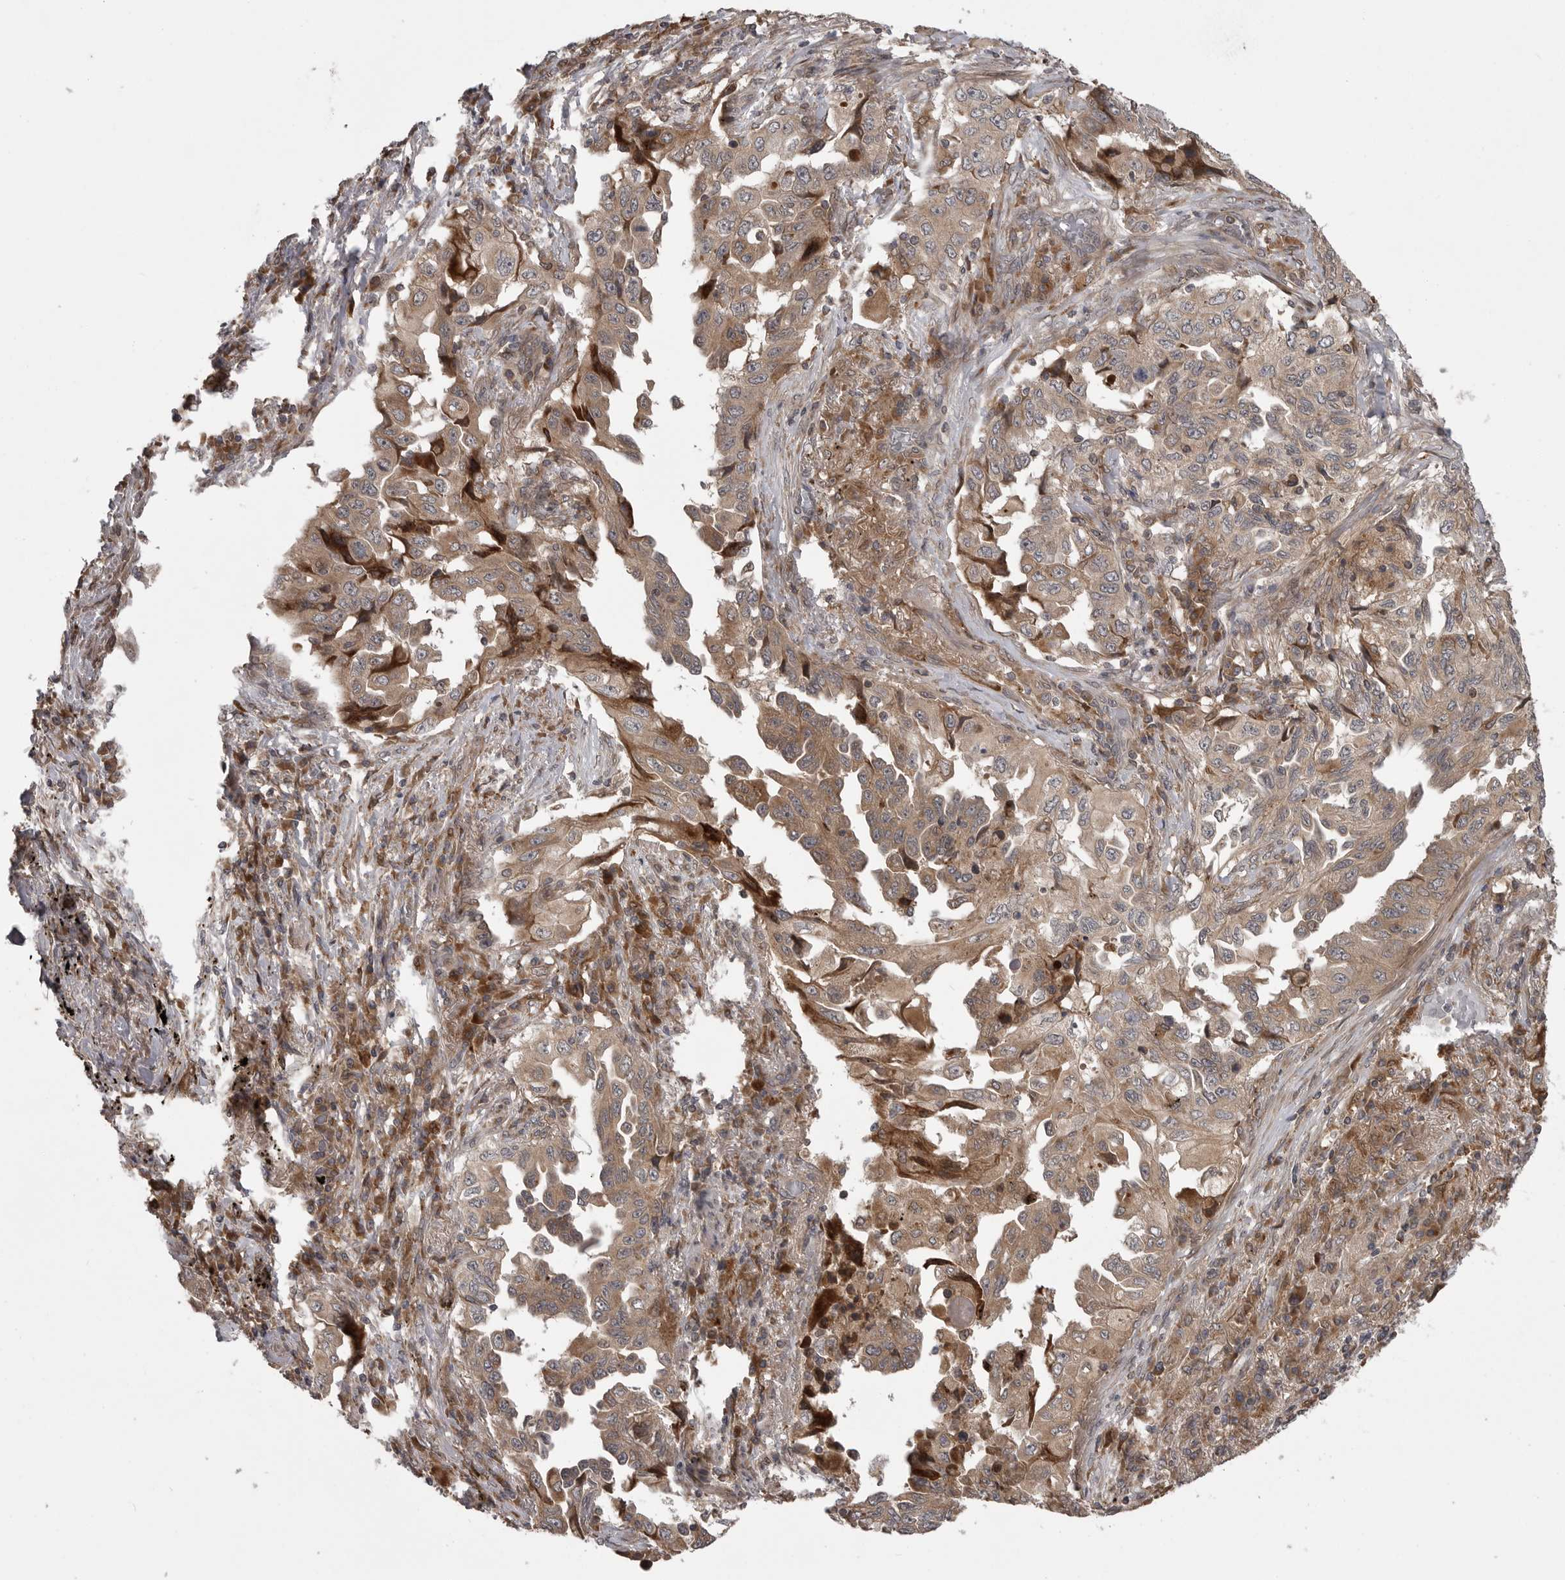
{"staining": {"intensity": "moderate", "quantity": "25%-75%", "location": "cytoplasmic/membranous"}, "tissue": "lung cancer", "cell_type": "Tumor cells", "image_type": "cancer", "snomed": [{"axis": "morphology", "description": "Adenocarcinoma, NOS"}, {"axis": "topography", "description": "Lung"}], "caption": "A histopathology image of lung cancer stained for a protein shows moderate cytoplasmic/membranous brown staining in tumor cells.", "gene": "GPR31", "patient": {"sex": "female", "age": 51}}